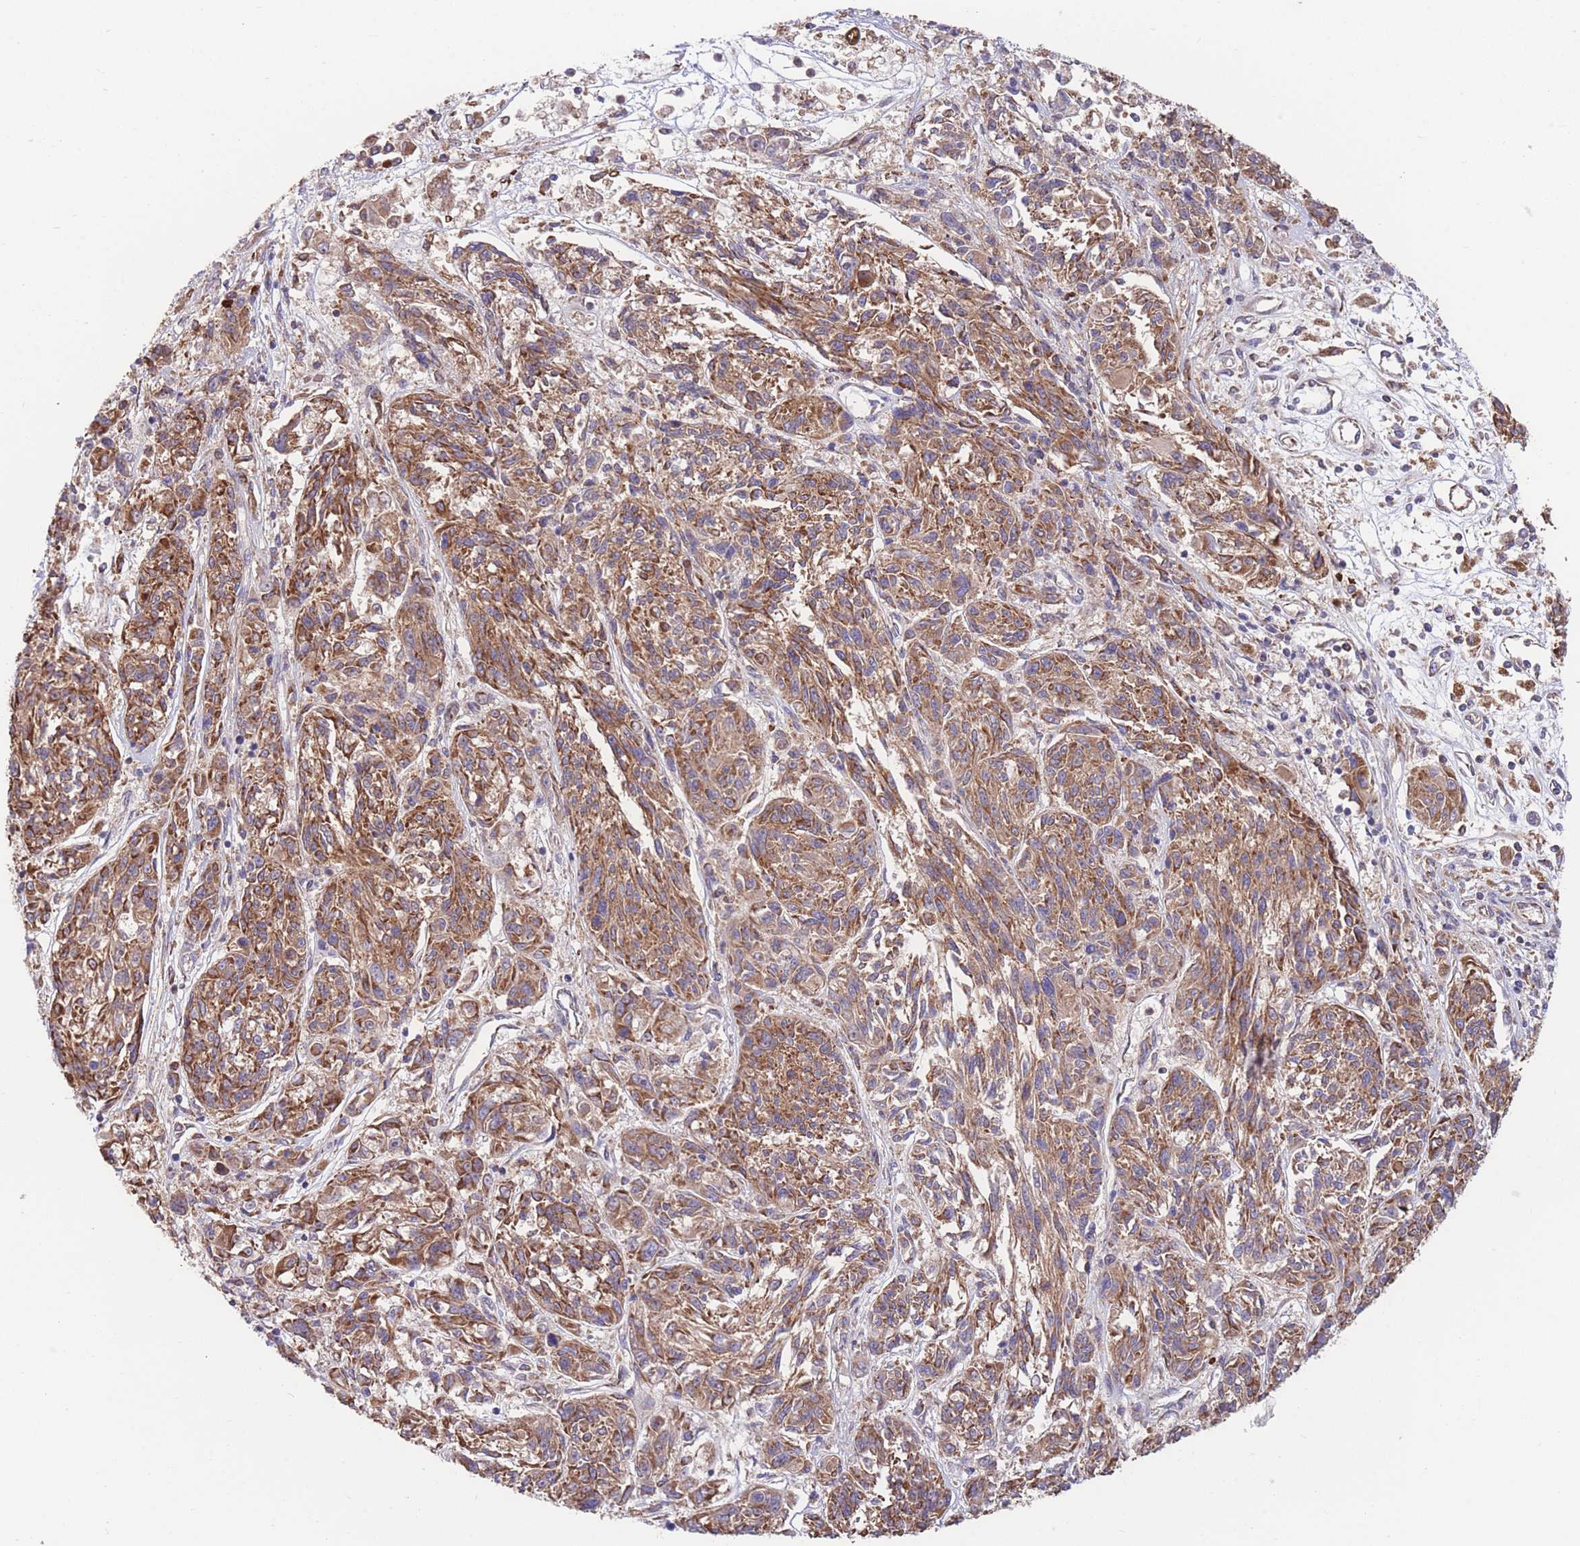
{"staining": {"intensity": "strong", "quantity": ">75%", "location": "cytoplasmic/membranous"}, "tissue": "melanoma", "cell_type": "Tumor cells", "image_type": "cancer", "snomed": [{"axis": "morphology", "description": "Malignant melanoma, NOS"}, {"axis": "topography", "description": "Skin"}], "caption": "The photomicrograph exhibits staining of malignant melanoma, revealing strong cytoplasmic/membranous protein expression (brown color) within tumor cells. (DAB IHC, brown staining for protein, blue staining for nuclei).", "gene": "FKBP8", "patient": {"sex": "male", "age": 53}}